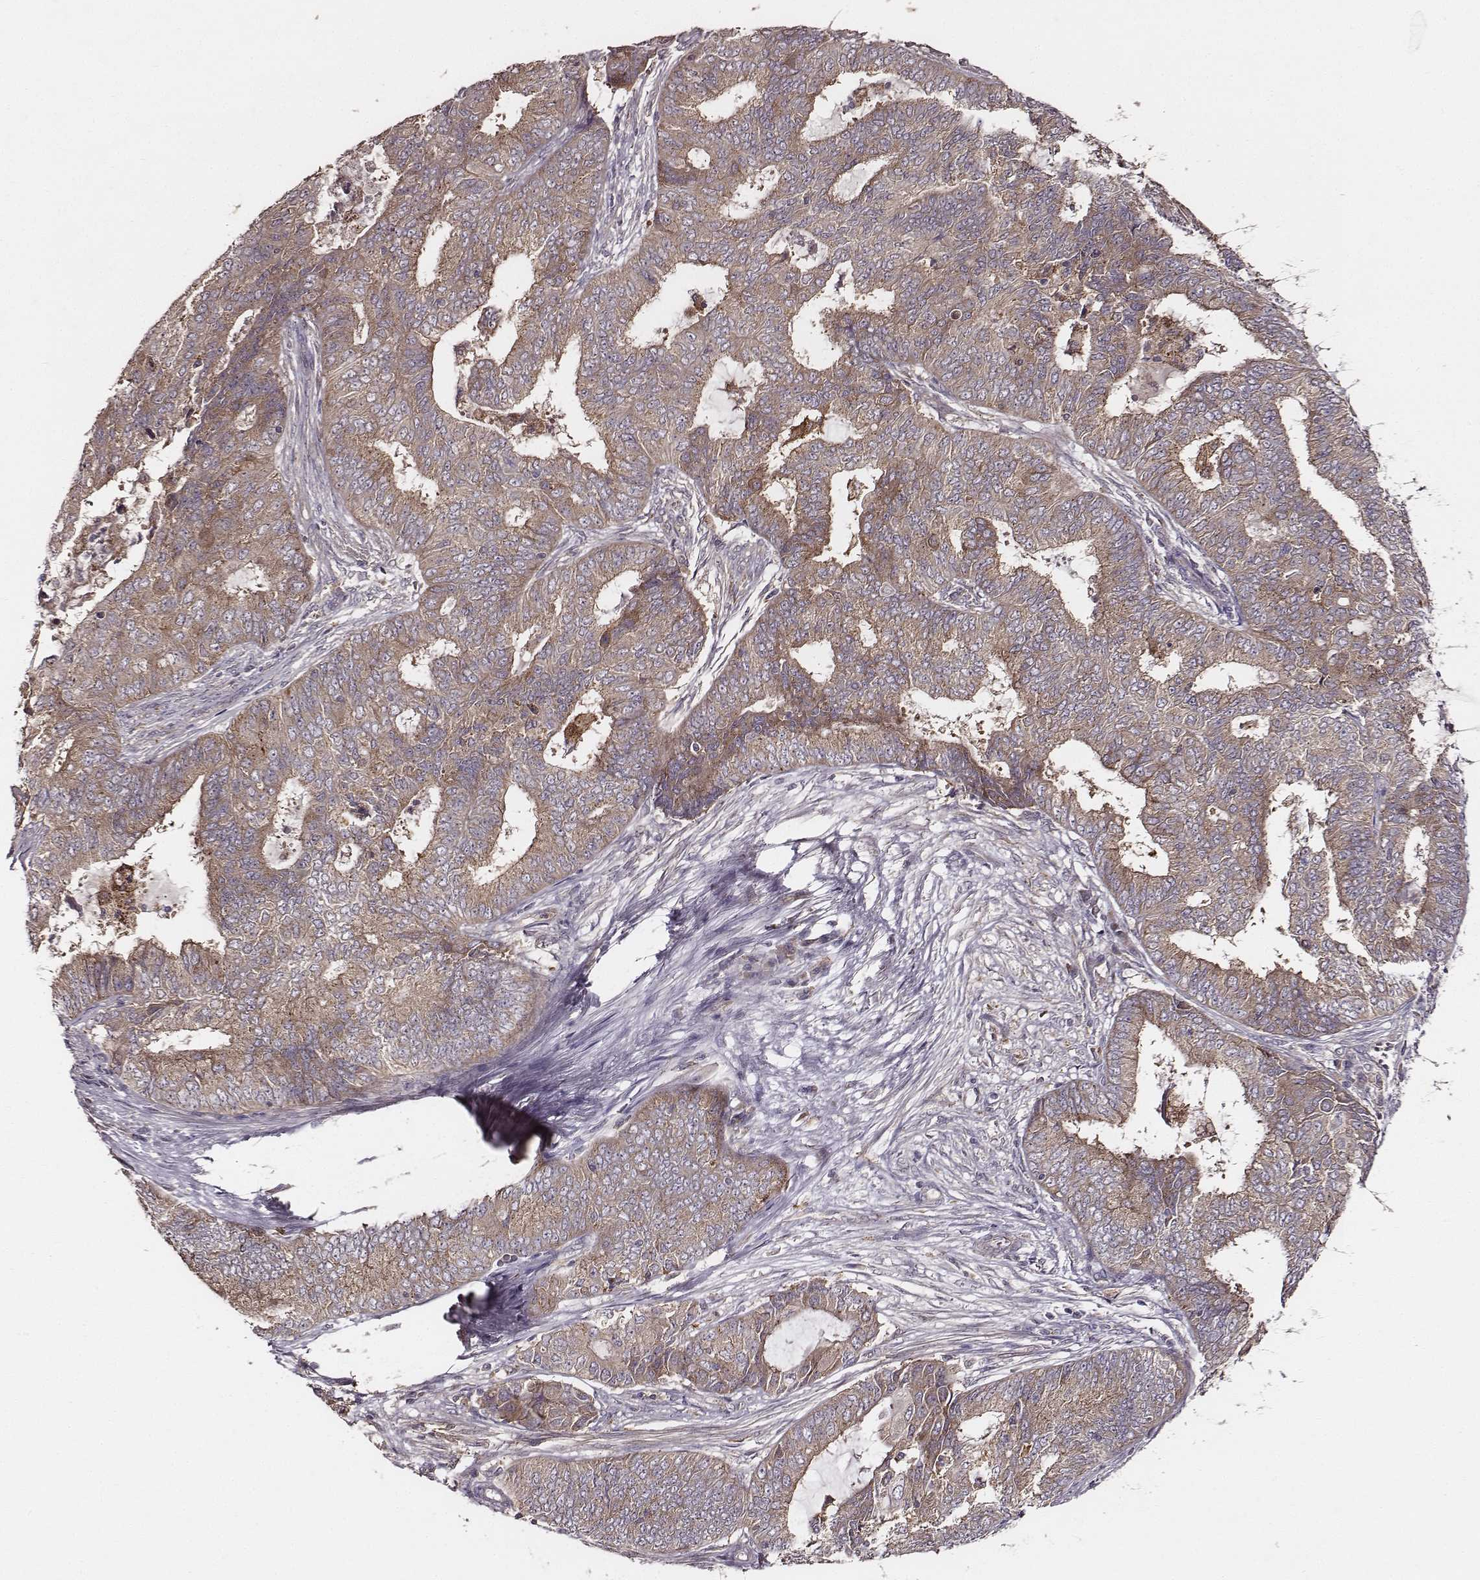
{"staining": {"intensity": "weak", "quantity": ">75%", "location": "cytoplasmic/membranous"}, "tissue": "endometrial cancer", "cell_type": "Tumor cells", "image_type": "cancer", "snomed": [{"axis": "morphology", "description": "Adenocarcinoma, NOS"}, {"axis": "topography", "description": "Endometrium"}], "caption": "A brown stain shows weak cytoplasmic/membranous staining of a protein in human endometrial cancer tumor cells.", "gene": "VPS26A", "patient": {"sex": "female", "age": 62}}